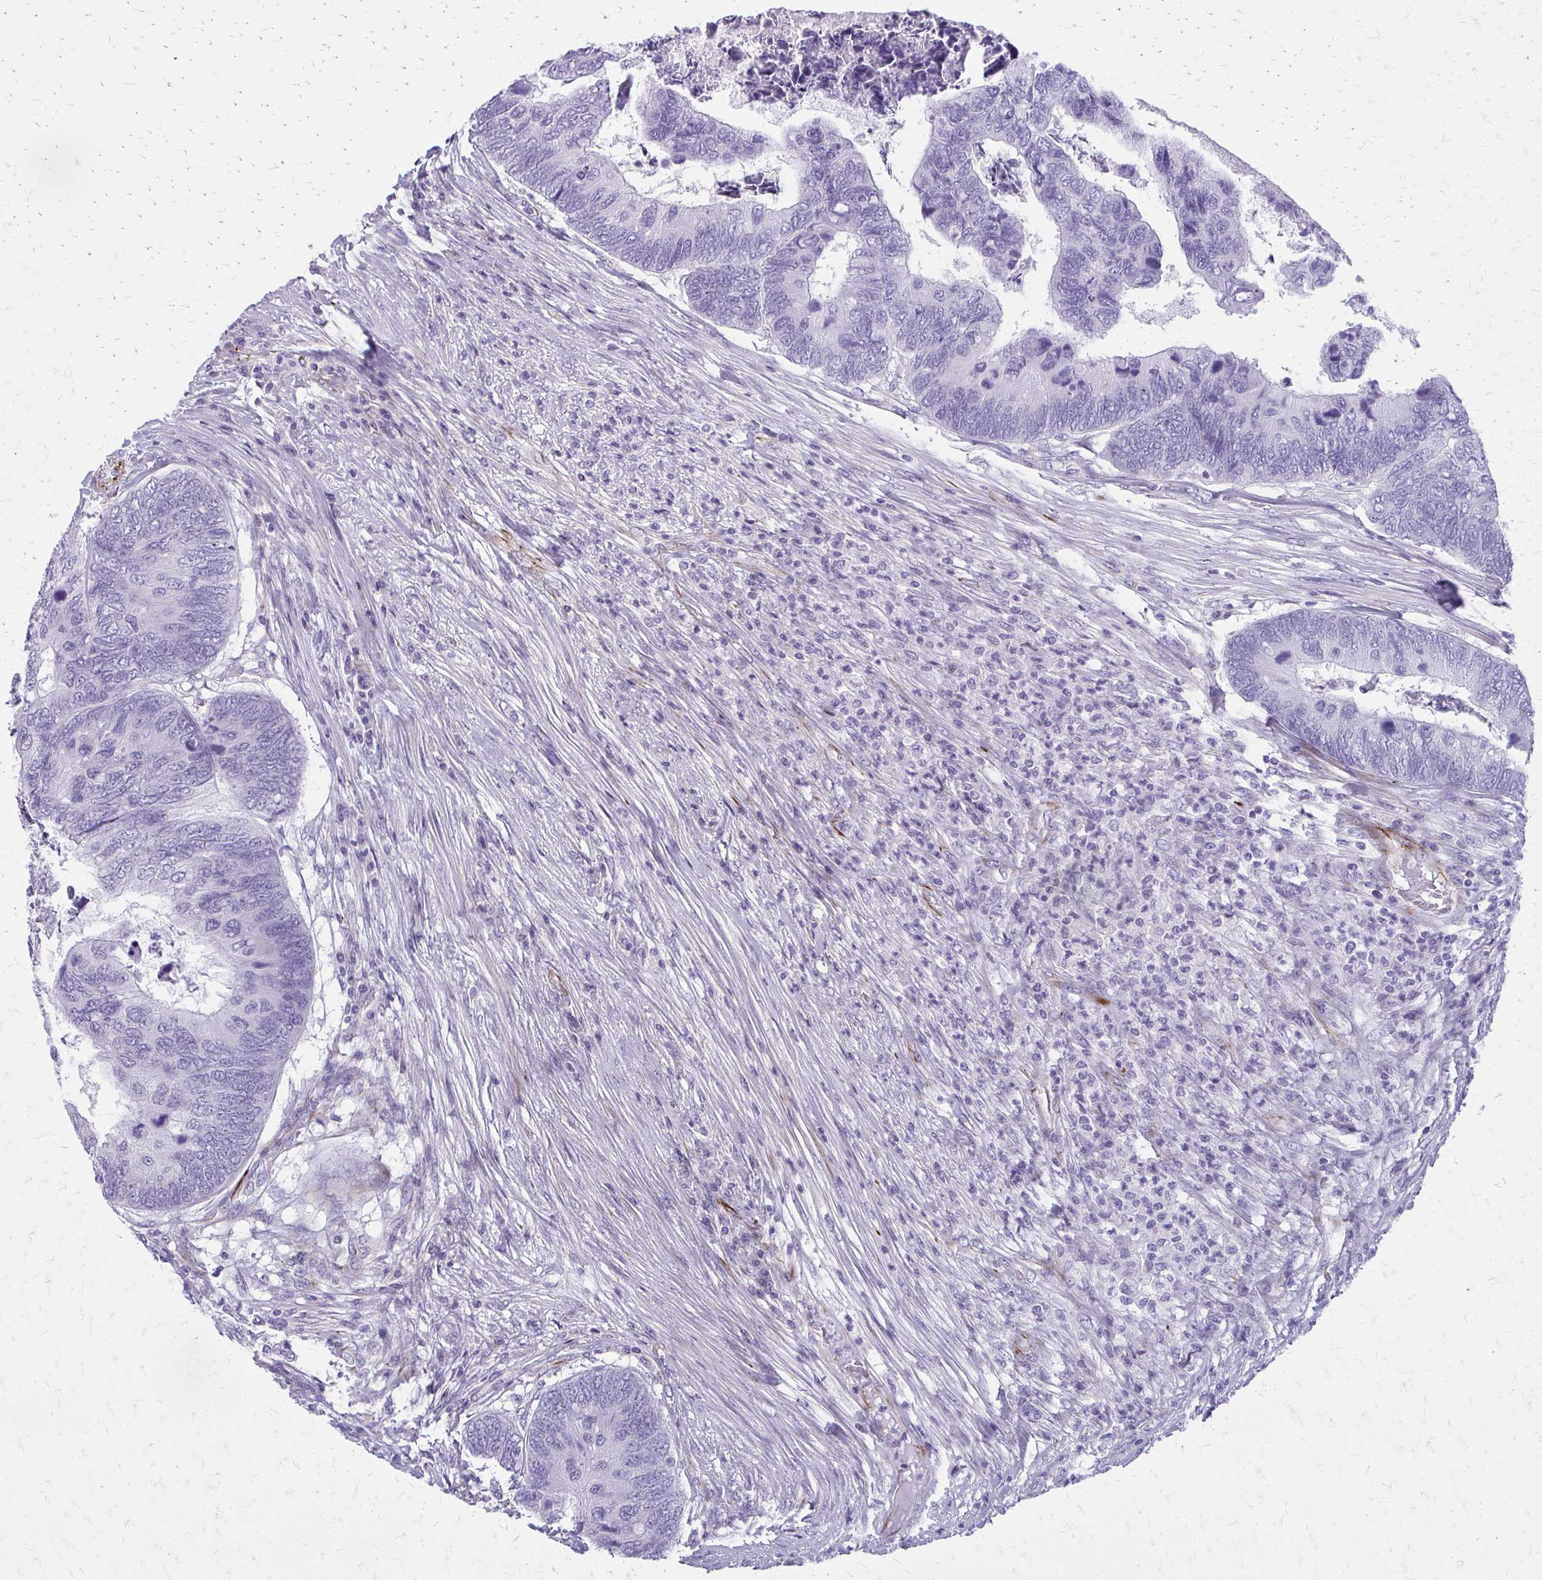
{"staining": {"intensity": "negative", "quantity": "none", "location": "none"}, "tissue": "colorectal cancer", "cell_type": "Tumor cells", "image_type": "cancer", "snomed": [{"axis": "morphology", "description": "Adenocarcinoma, NOS"}, {"axis": "topography", "description": "Colon"}], "caption": "A histopathology image of colorectal adenocarcinoma stained for a protein shows no brown staining in tumor cells.", "gene": "TRIM6", "patient": {"sex": "female", "age": 67}}